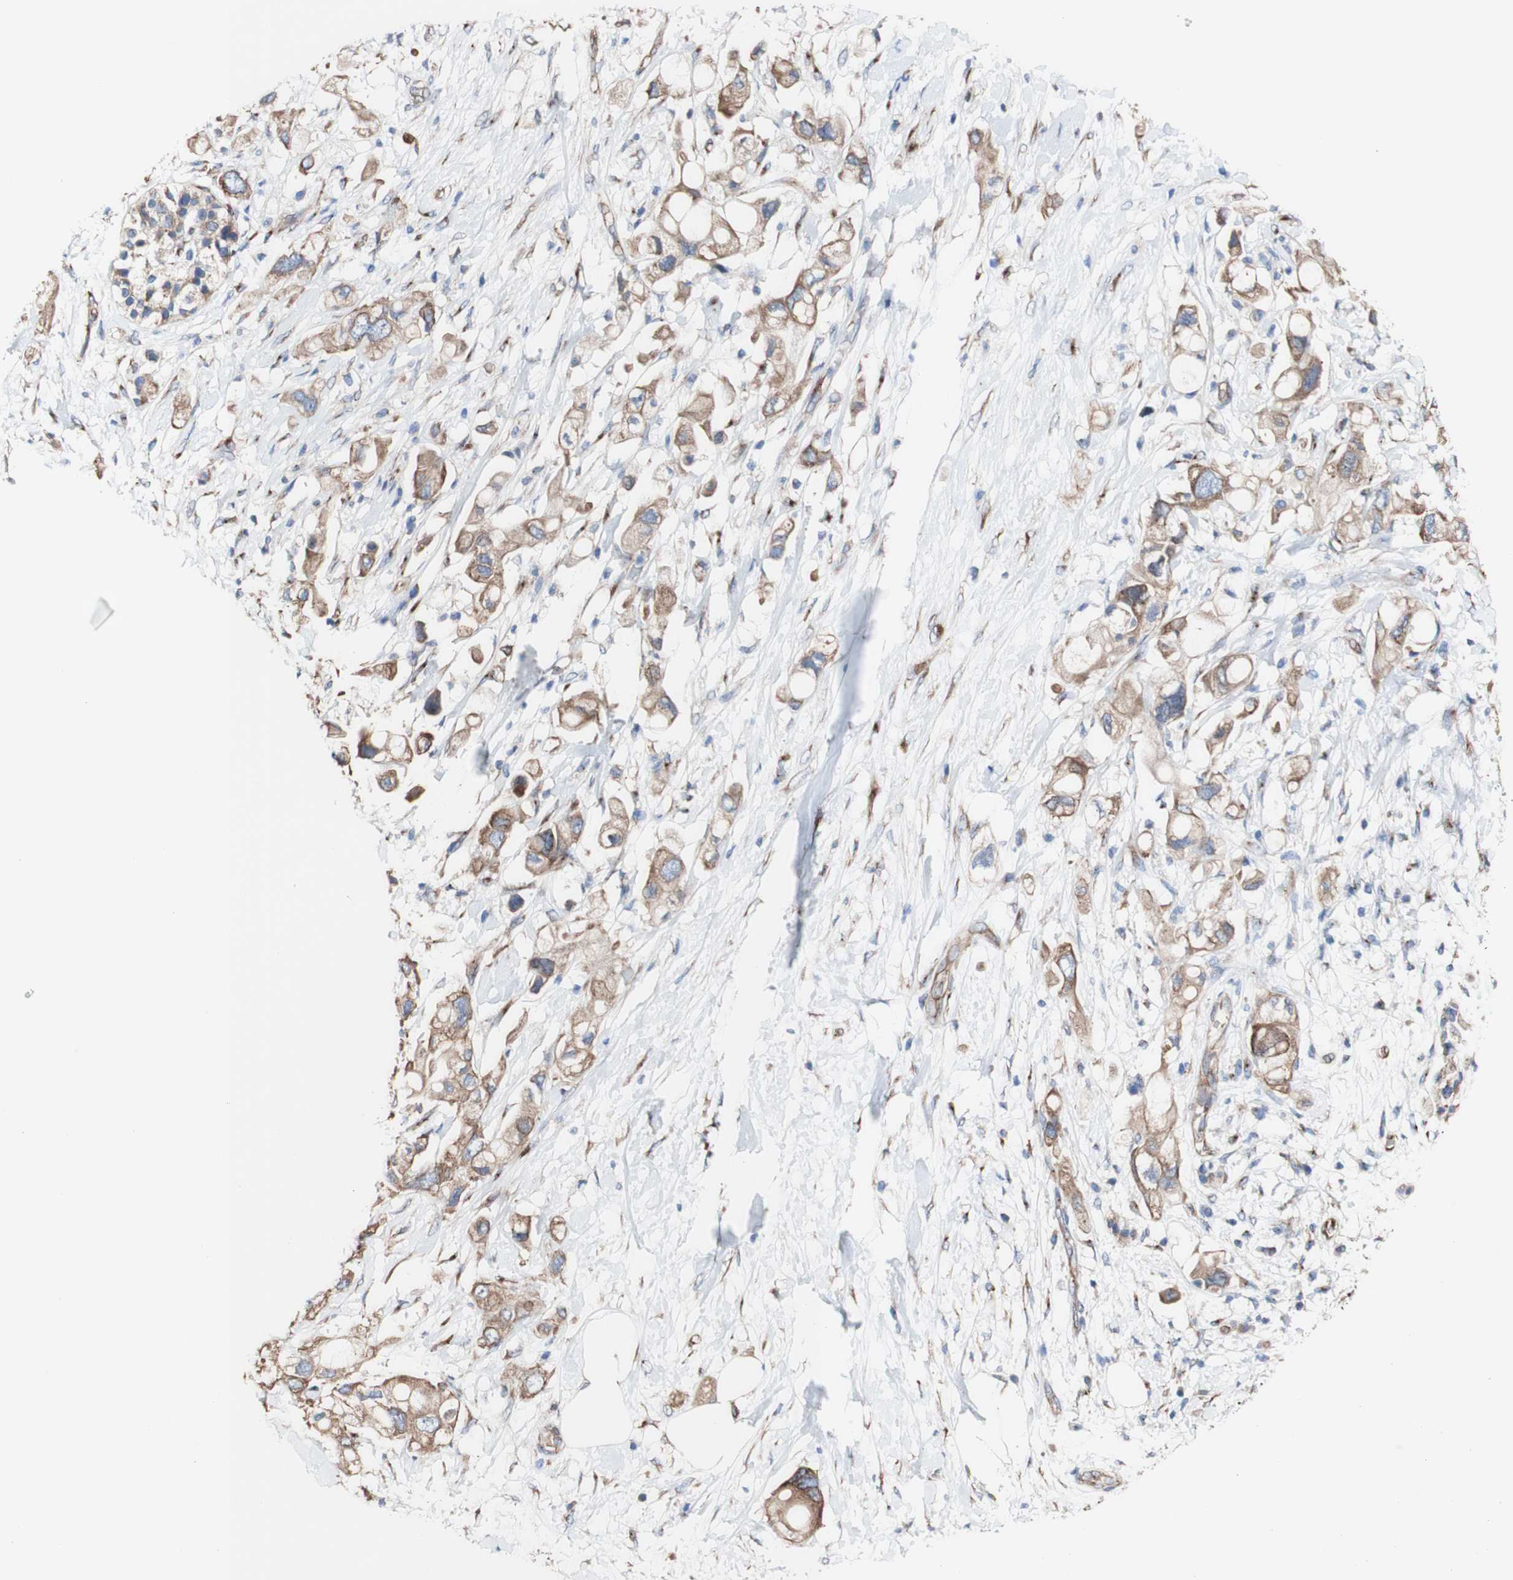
{"staining": {"intensity": "moderate", "quantity": ">75%", "location": "cytoplasmic/membranous"}, "tissue": "pancreatic cancer", "cell_type": "Tumor cells", "image_type": "cancer", "snomed": [{"axis": "morphology", "description": "Adenocarcinoma, NOS"}, {"axis": "topography", "description": "Pancreas"}], "caption": "IHC staining of adenocarcinoma (pancreatic), which displays medium levels of moderate cytoplasmic/membranous positivity in approximately >75% of tumor cells indicating moderate cytoplasmic/membranous protein positivity. The staining was performed using DAB (brown) for protein detection and nuclei were counterstained in hematoxylin (blue).", "gene": "LRIG3", "patient": {"sex": "female", "age": 56}}